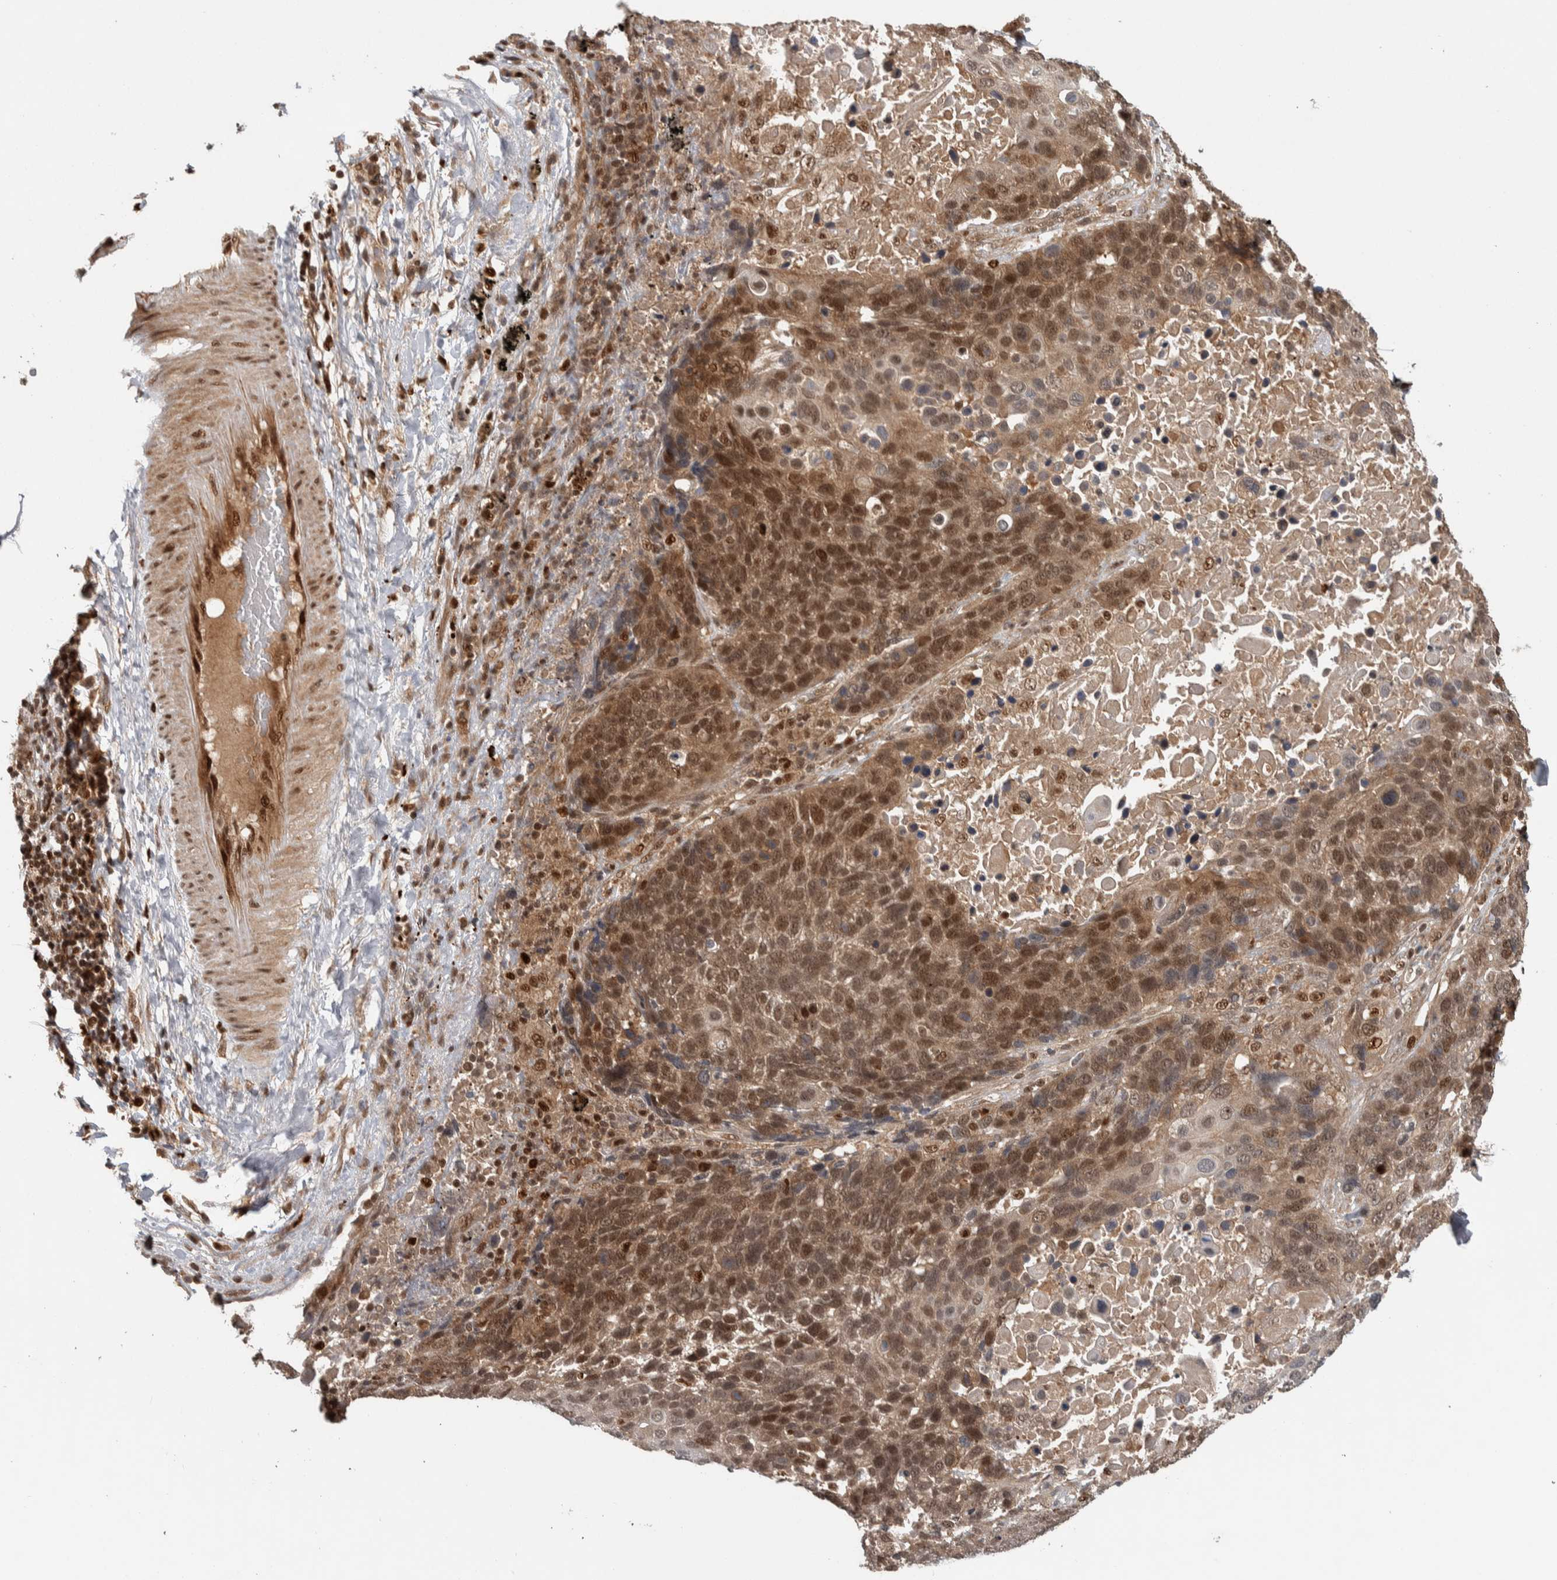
{"staining": {"intensity": "moderate", "quantity": ">75%", "location": "nuclear"}, "tissue": "lung cancer", "cell_type": "Tumor cells", "image_type": "cancer", "snomed": [{"axis": "morphology", "description": "Squamous cell carcinoma, NOS"}, {"axis": "topography", "description": "Lung"}], "caption": "Protein expression analysis of human squamous cell carcinoma (lung) reveals moderate nuclear expression in about >75% of tumor cells.", "gene": "RPS6KA4", "patient": {"sex": "male", "age": 66}}